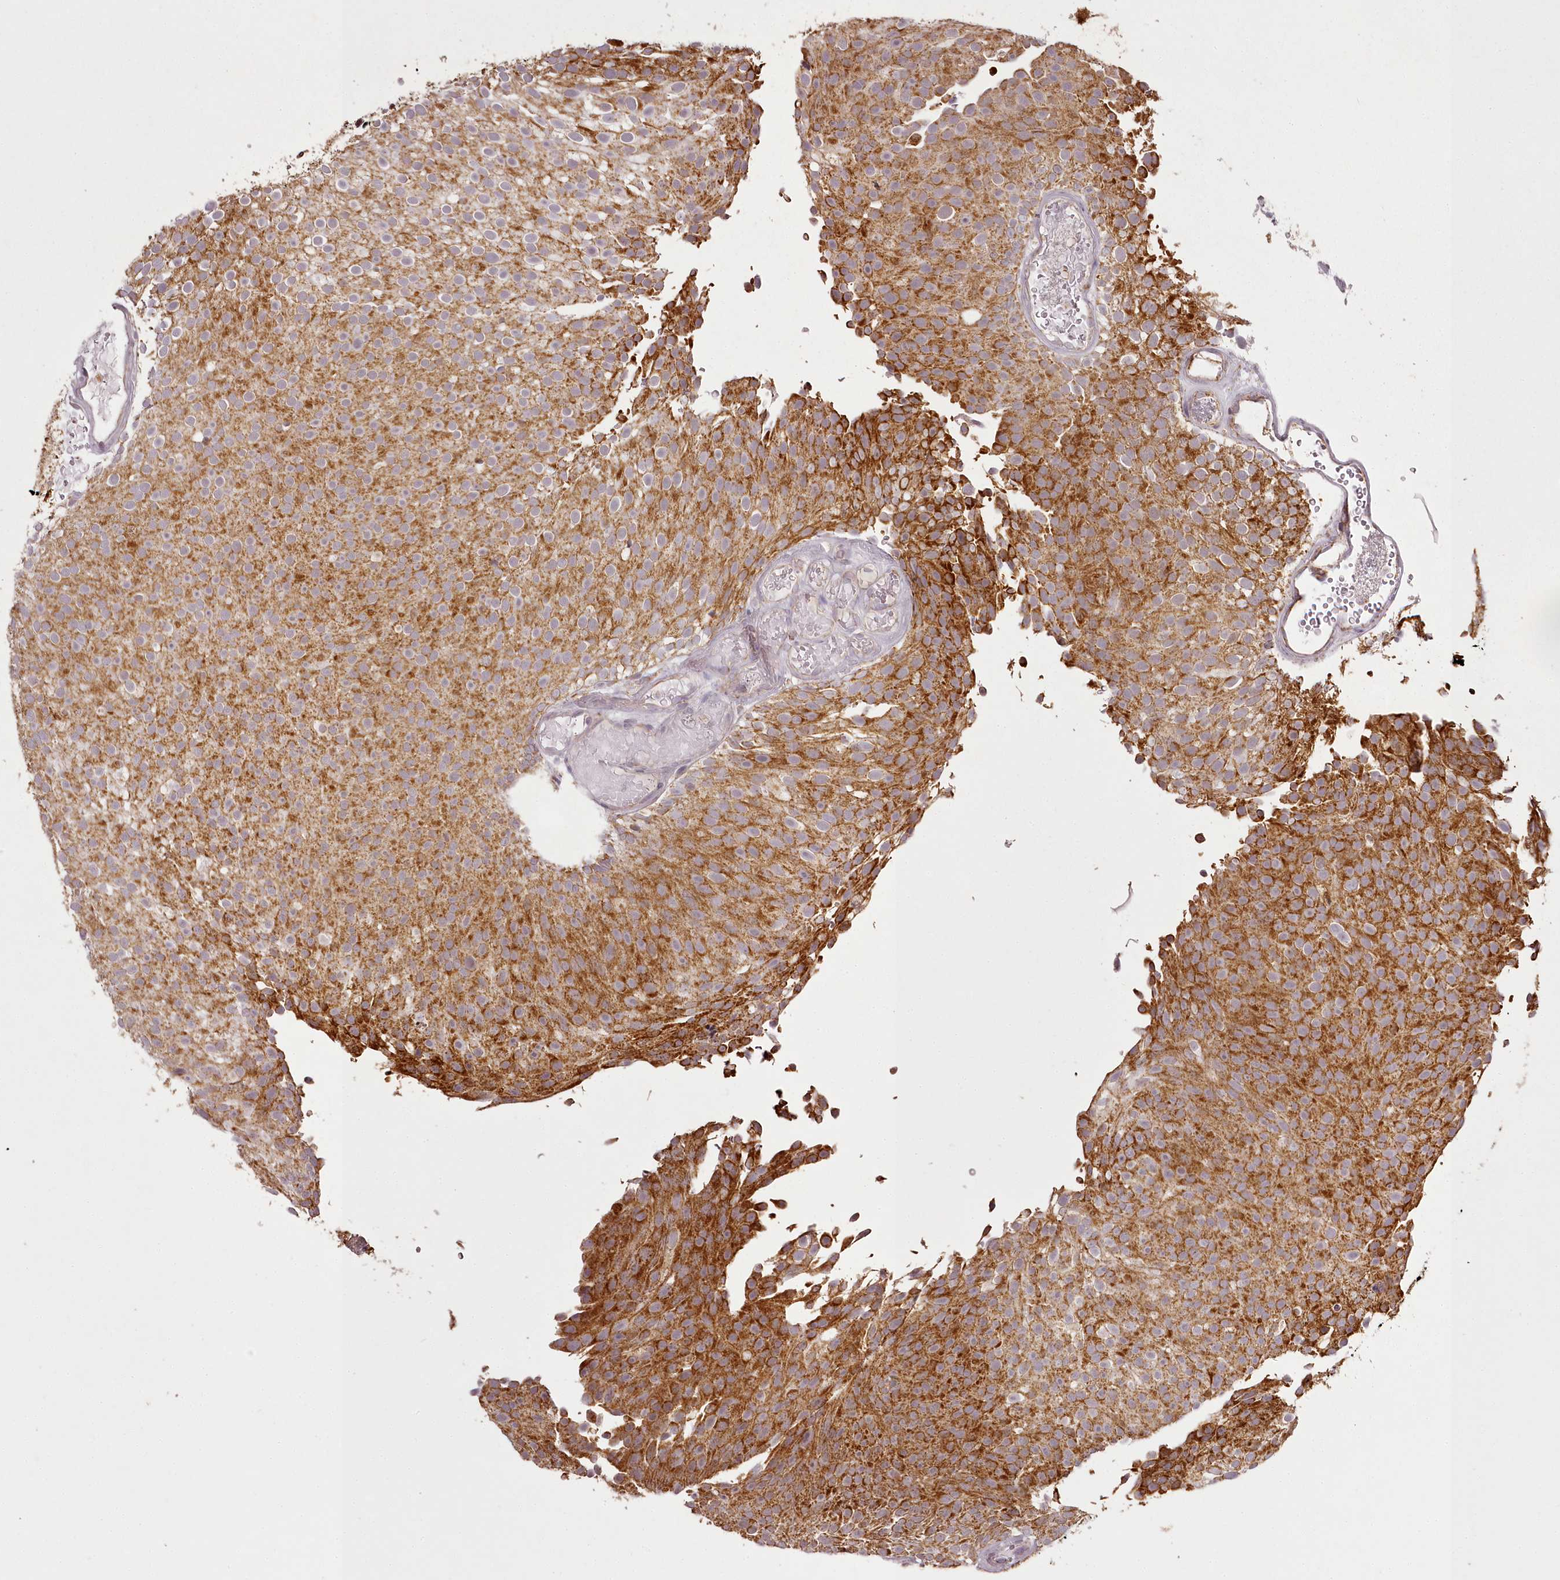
{"staining": {"intensity": "strong", "quantity": ">75%", "location": "cytoplasmic/membranous"}, "tissue": "urothelial cancer", "cell_type": "Tumor cells", "image_type": "cancer", "snomed": [{"axis": "morphology", "description": "Urothelial carcinoma, Low grade"}, {"axis": "topography", "description": "Urinary bladder"}], "caption": "Protein expression analysis of human urothelial cancer reveals strong cytoplasmic/membranous staining in about >75% of tumor cells.", "gene": "CHCHD2", "patient": {"sex": "male", "age": 78}}